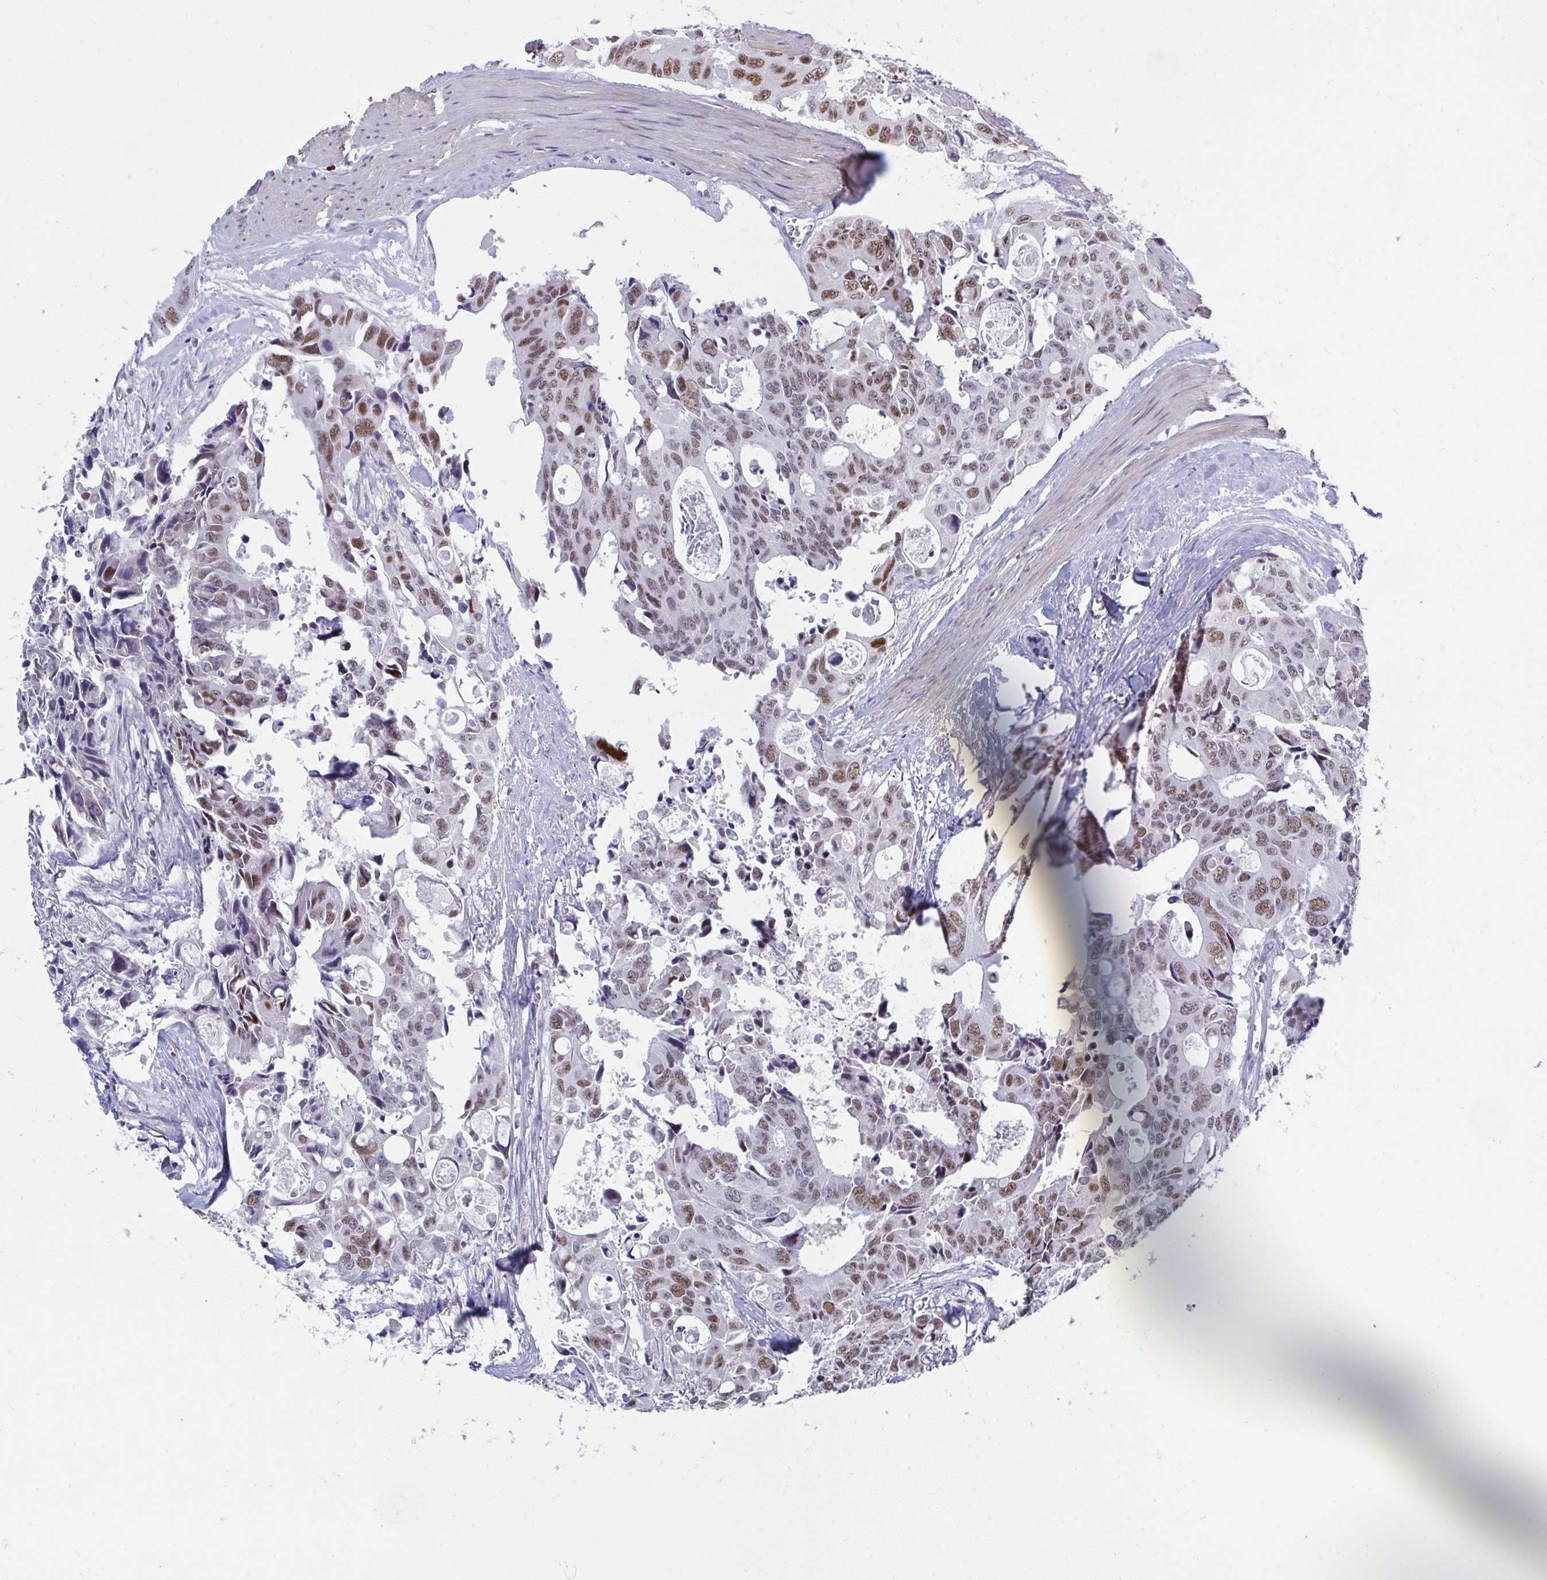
{"staining": {"intensity": "moderate", "quantity": ">75%", "location": "nuclear"}, "tissue": "colorectal cancer", "cell_type": "Tumor cells", "image_type": "cancer", "snomed": [{"axis": "morphology", "description": "Adenocarcinoma, NOS"}, {"axis": "topography", "description": "Rectum"}], "caption": "High-power microscopy captured an IHC histopathology image of colorectal adenocarcinoma, revealing moderate nuclear positivity in approximately >75% of tumor cells.", "gene": "JDP2", "patient": {"sex": "male", "age": 76}}